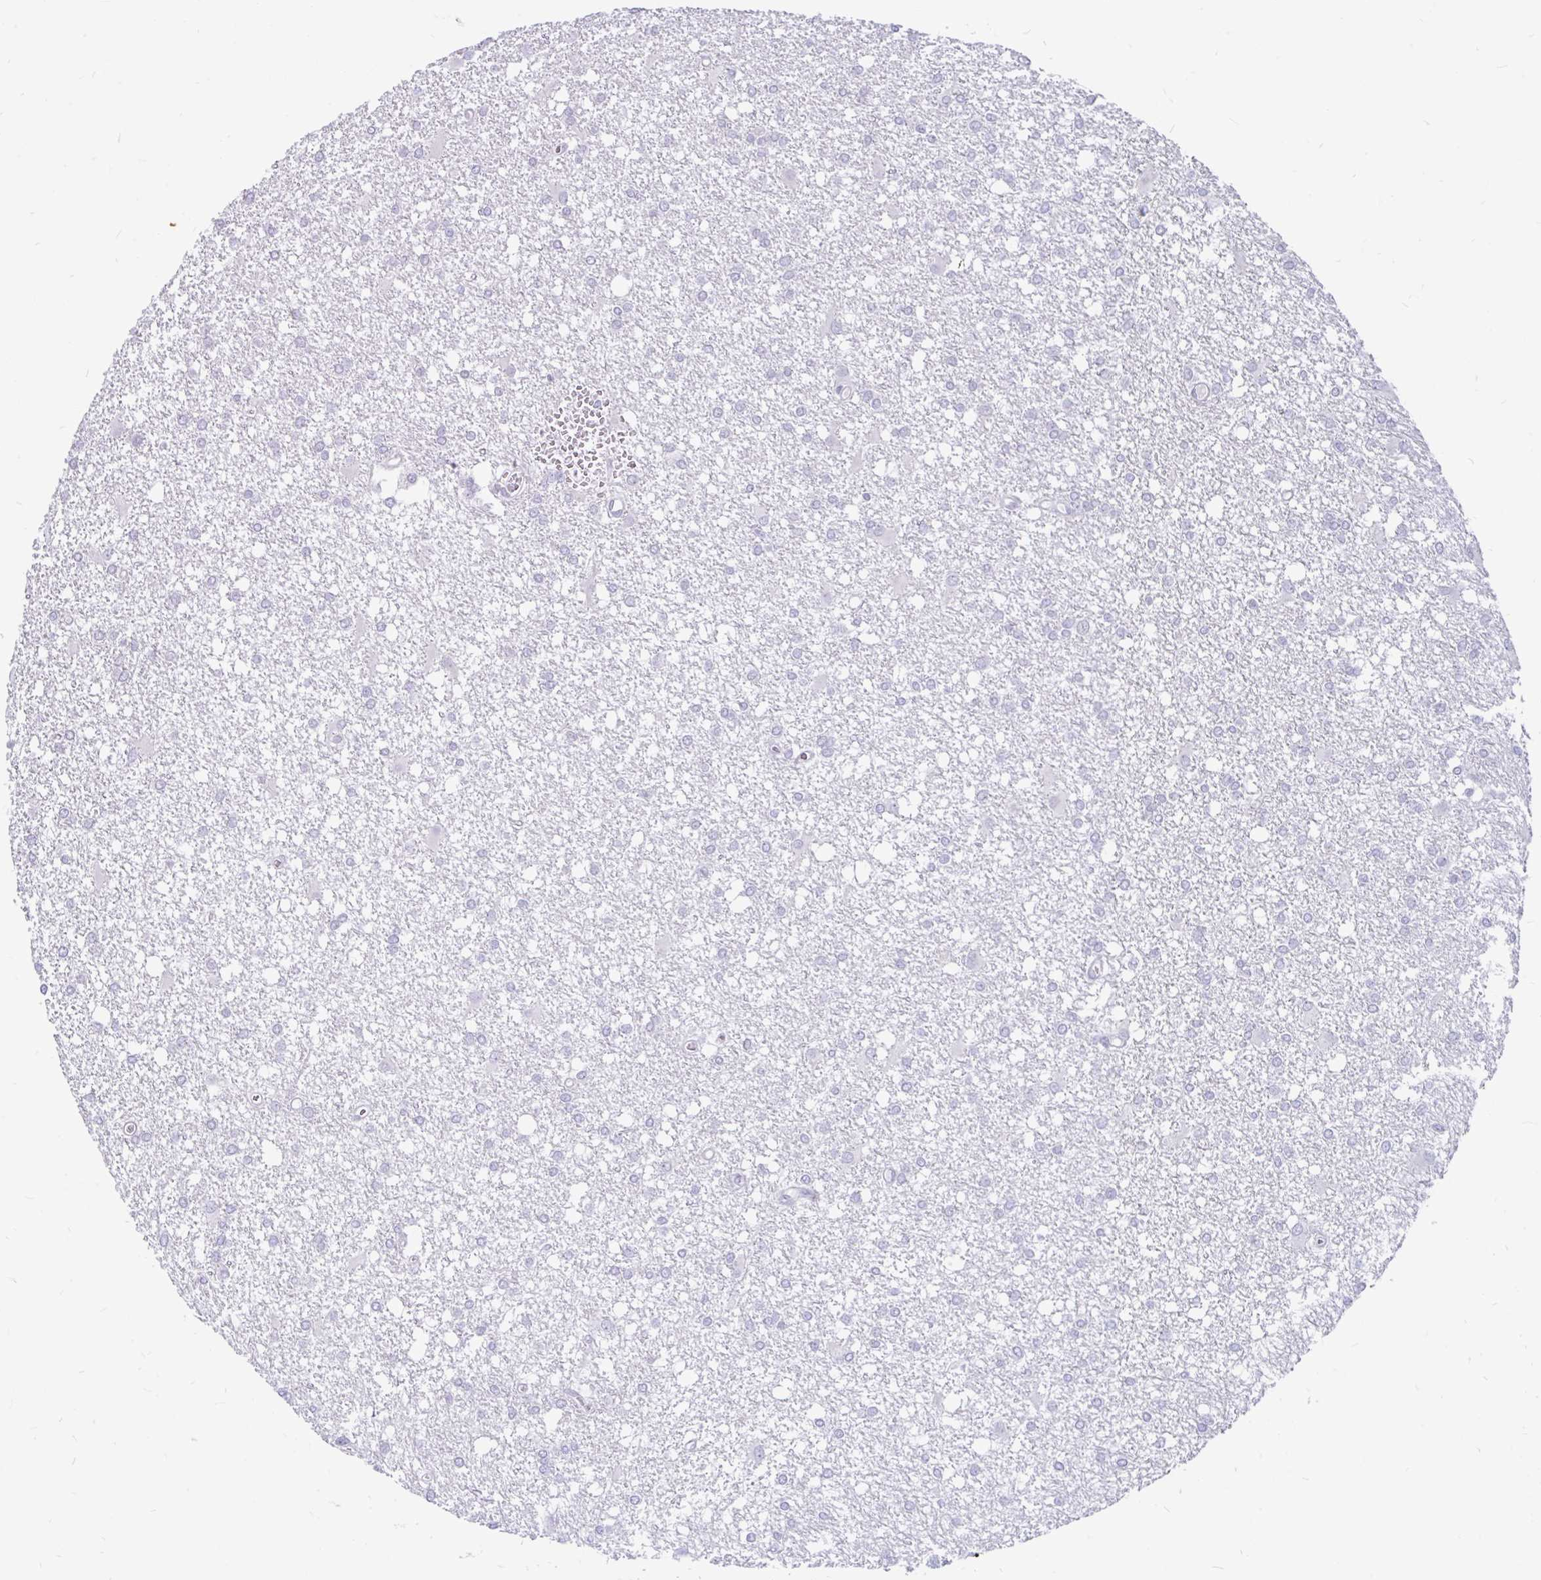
{"staining": {"intensity": "negative", "quantity": "none", "location": "none"}, "tissue": "glioma", "cell_type": "Tumor cells", "image_type": "cancer", "snomed": [{"axis": "morphology", "description": "Glioma, malignant, High grade"}, {"axis": "topography", "description": "Brain"}], "caption": "DAB (3,3'-diaminobenzidine) immunohistochemical staining of human malignant glioma (high-grade) shows no significant expression in tumor cells.", "gene": "KIAA2013", "patient": {"sex": "male", "age": 48}}